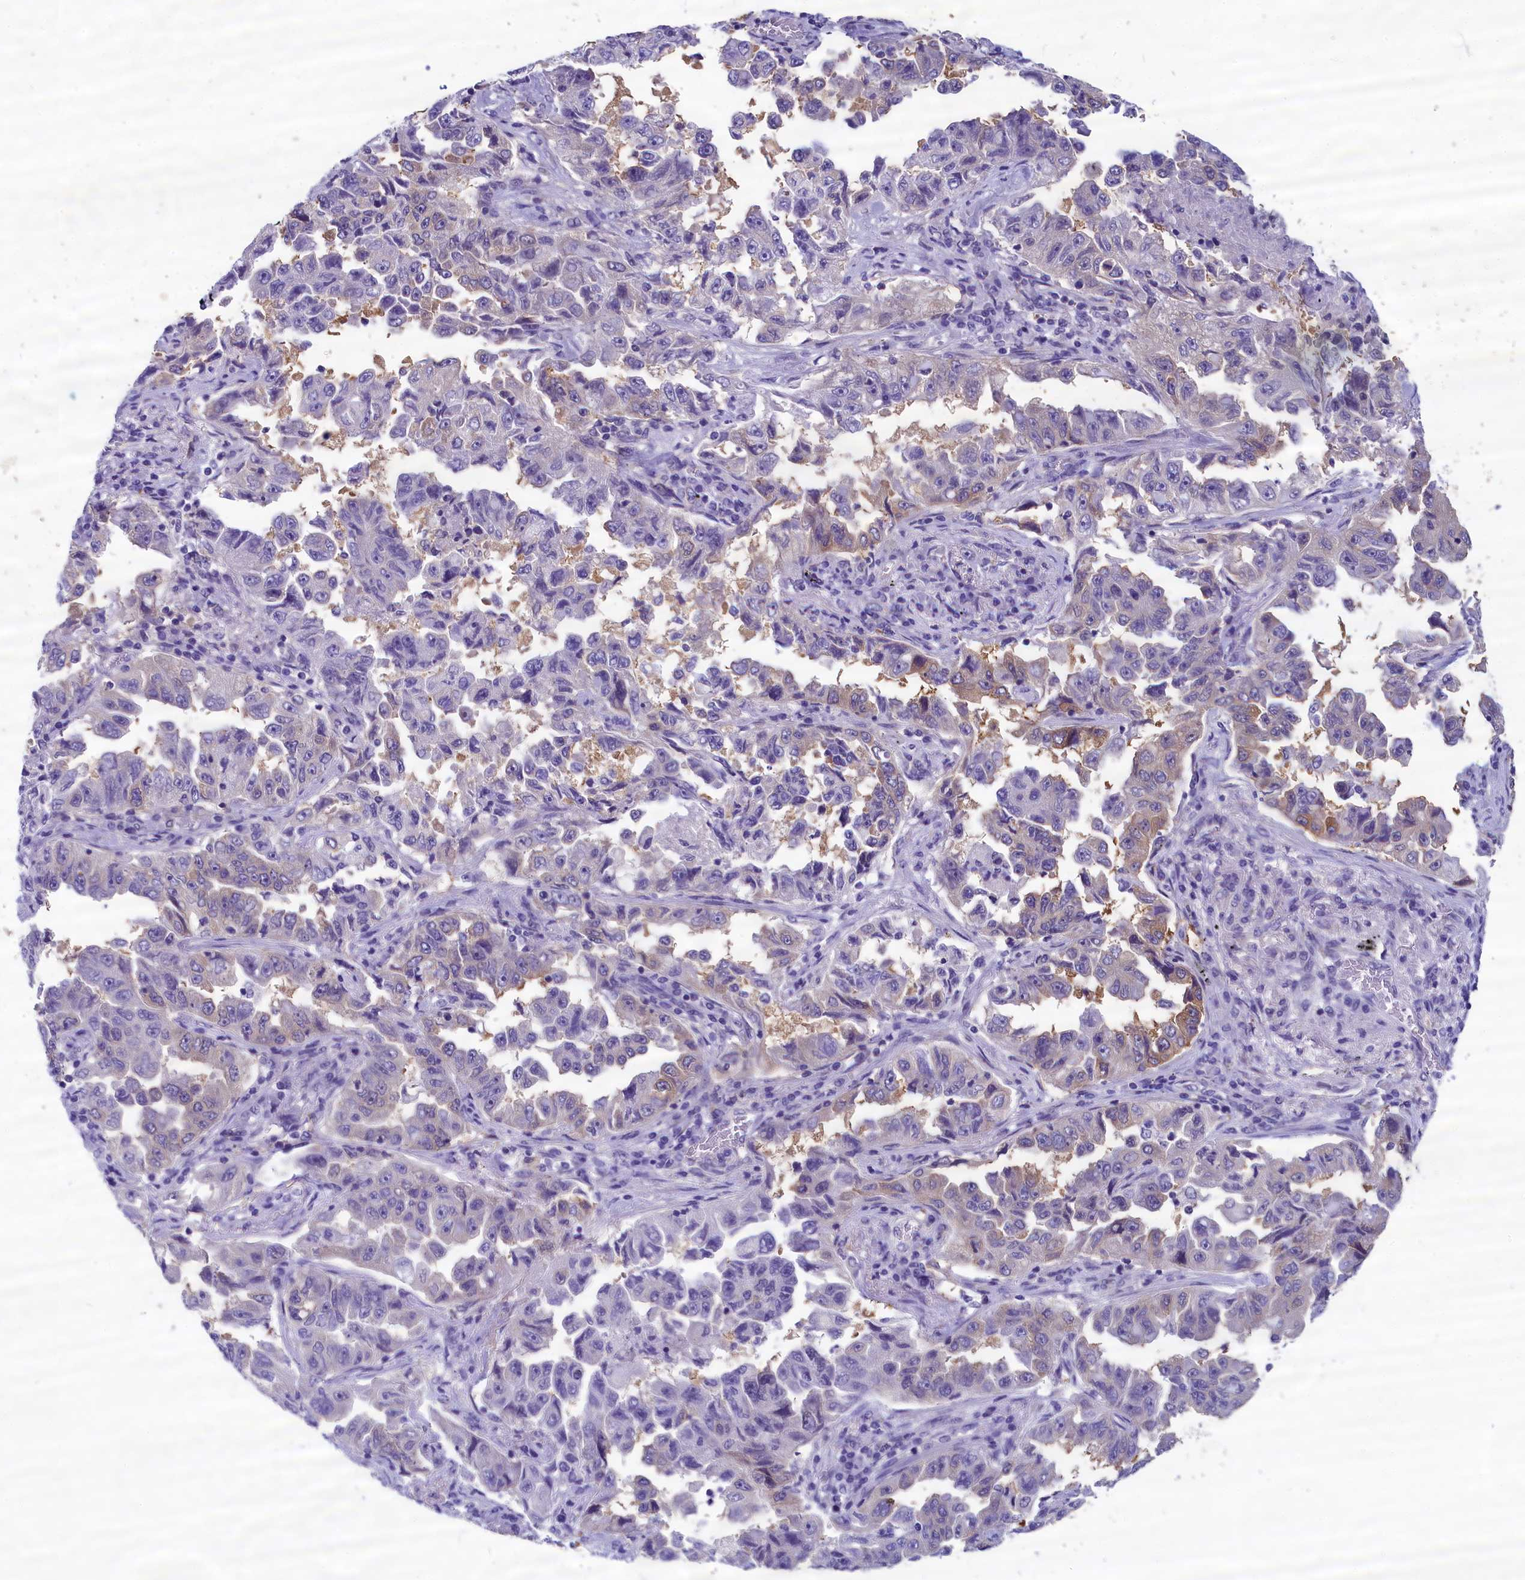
{"staining": {"intensity": "negative", "quantity": "none", "location": "none"}, "tissue": "lung cancer", "cell_type": "Tumor cells", "image_type": "cancer", "snomed": [{"axis": "morphology", "description": "Adenocarcinoma, NOS"}, {"axis": "topography", "description": "Lung"}], "caption": "Adenocarcinoma (lung) stained for a protein using IHC exhibits no expression tumor cells.", "gene": "ABCC8", "patient": {"sex": "female", "age": 51}}